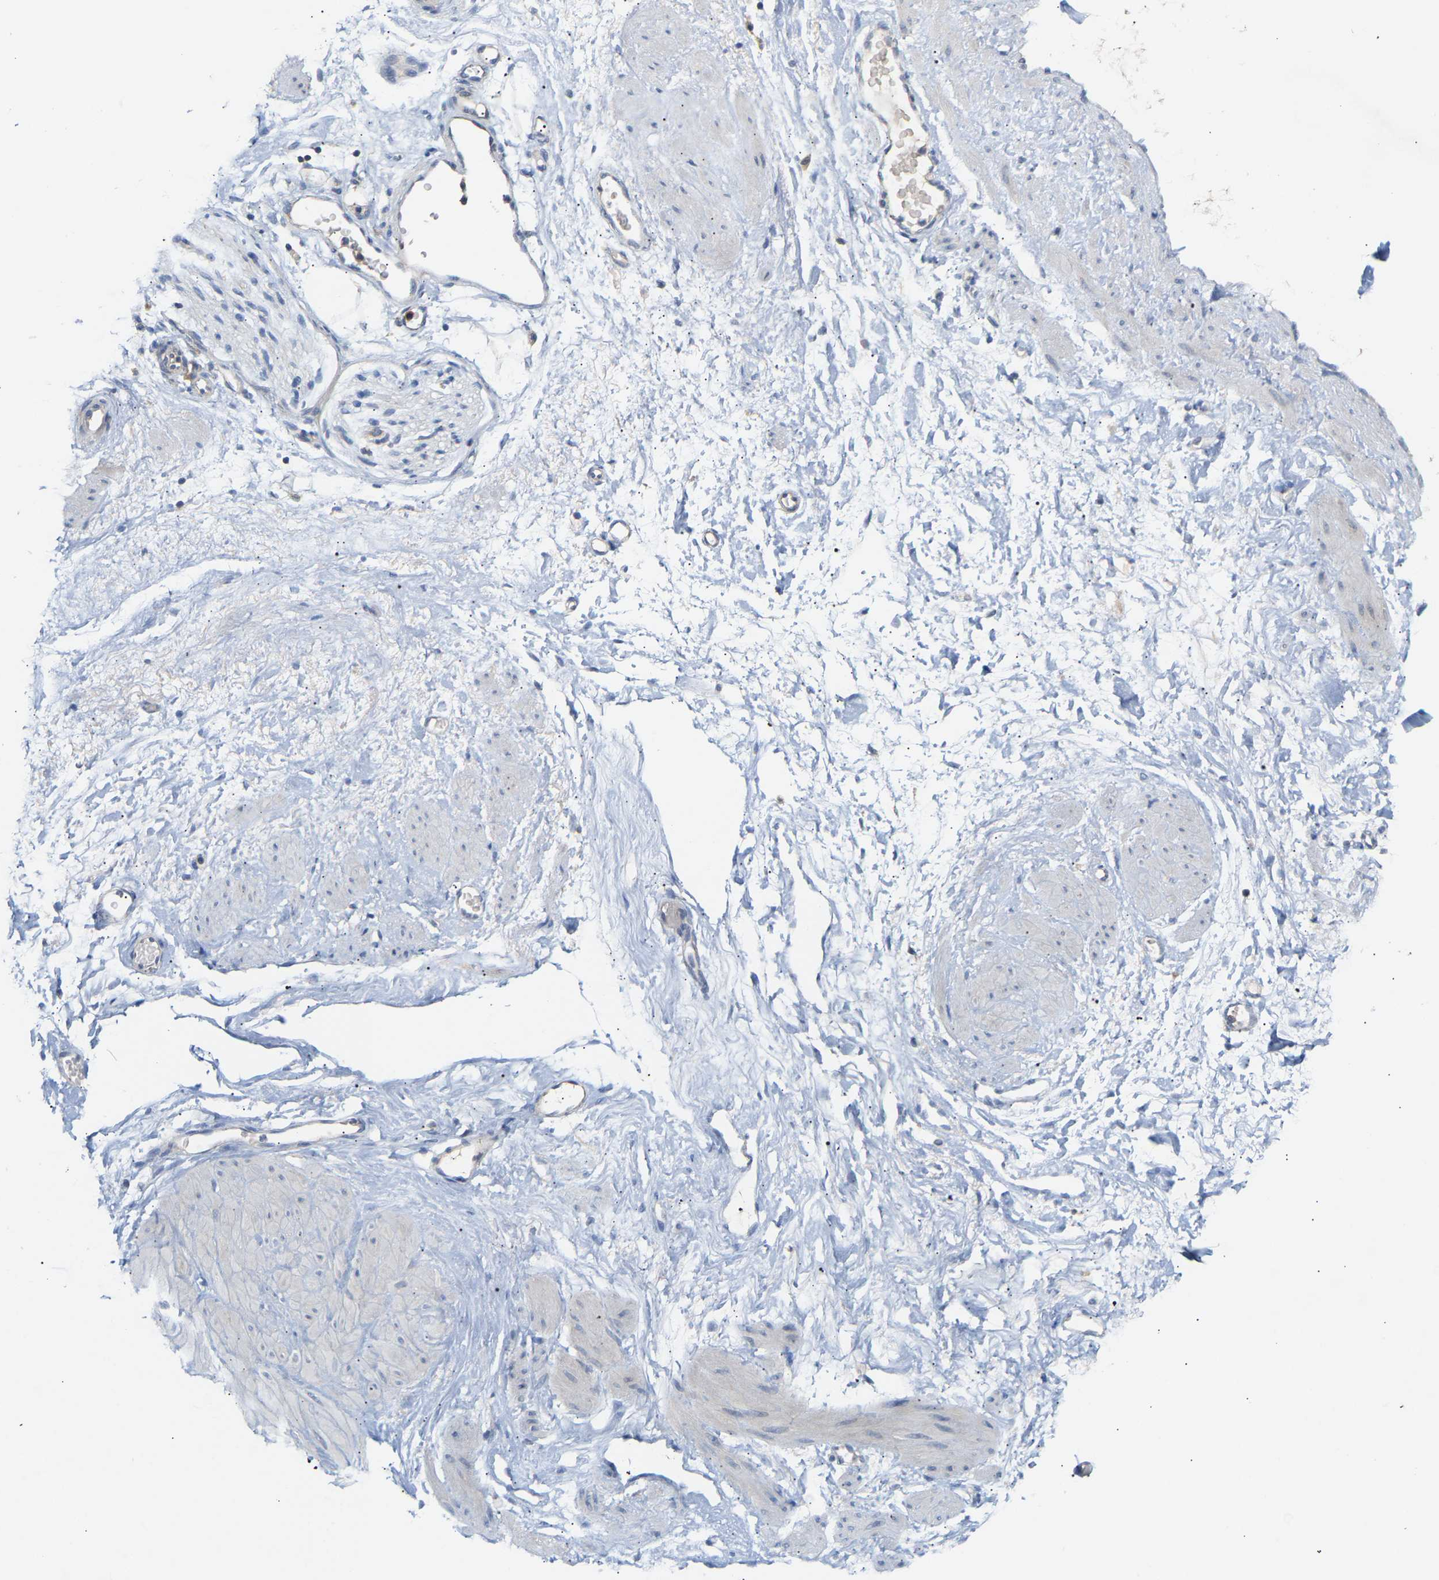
{"staining": {"intensity": "negative", "quantity": "none", "location": "none"}, "tissue": "adipose tissue", "cell_type": "Adipocytes", "image_type": "normal", "snomed": [{"axis": "morphology", "description": "Normal tissue, NOS"}, {"axis": "topography", "description": "Soft tissue"}], "caption": "This is an immunohistochemistry image of normal human adipose tissue. There is no expression in adipocytes.", "gene": "TPMT", "patient": {"sex": "male", "age": 72}}